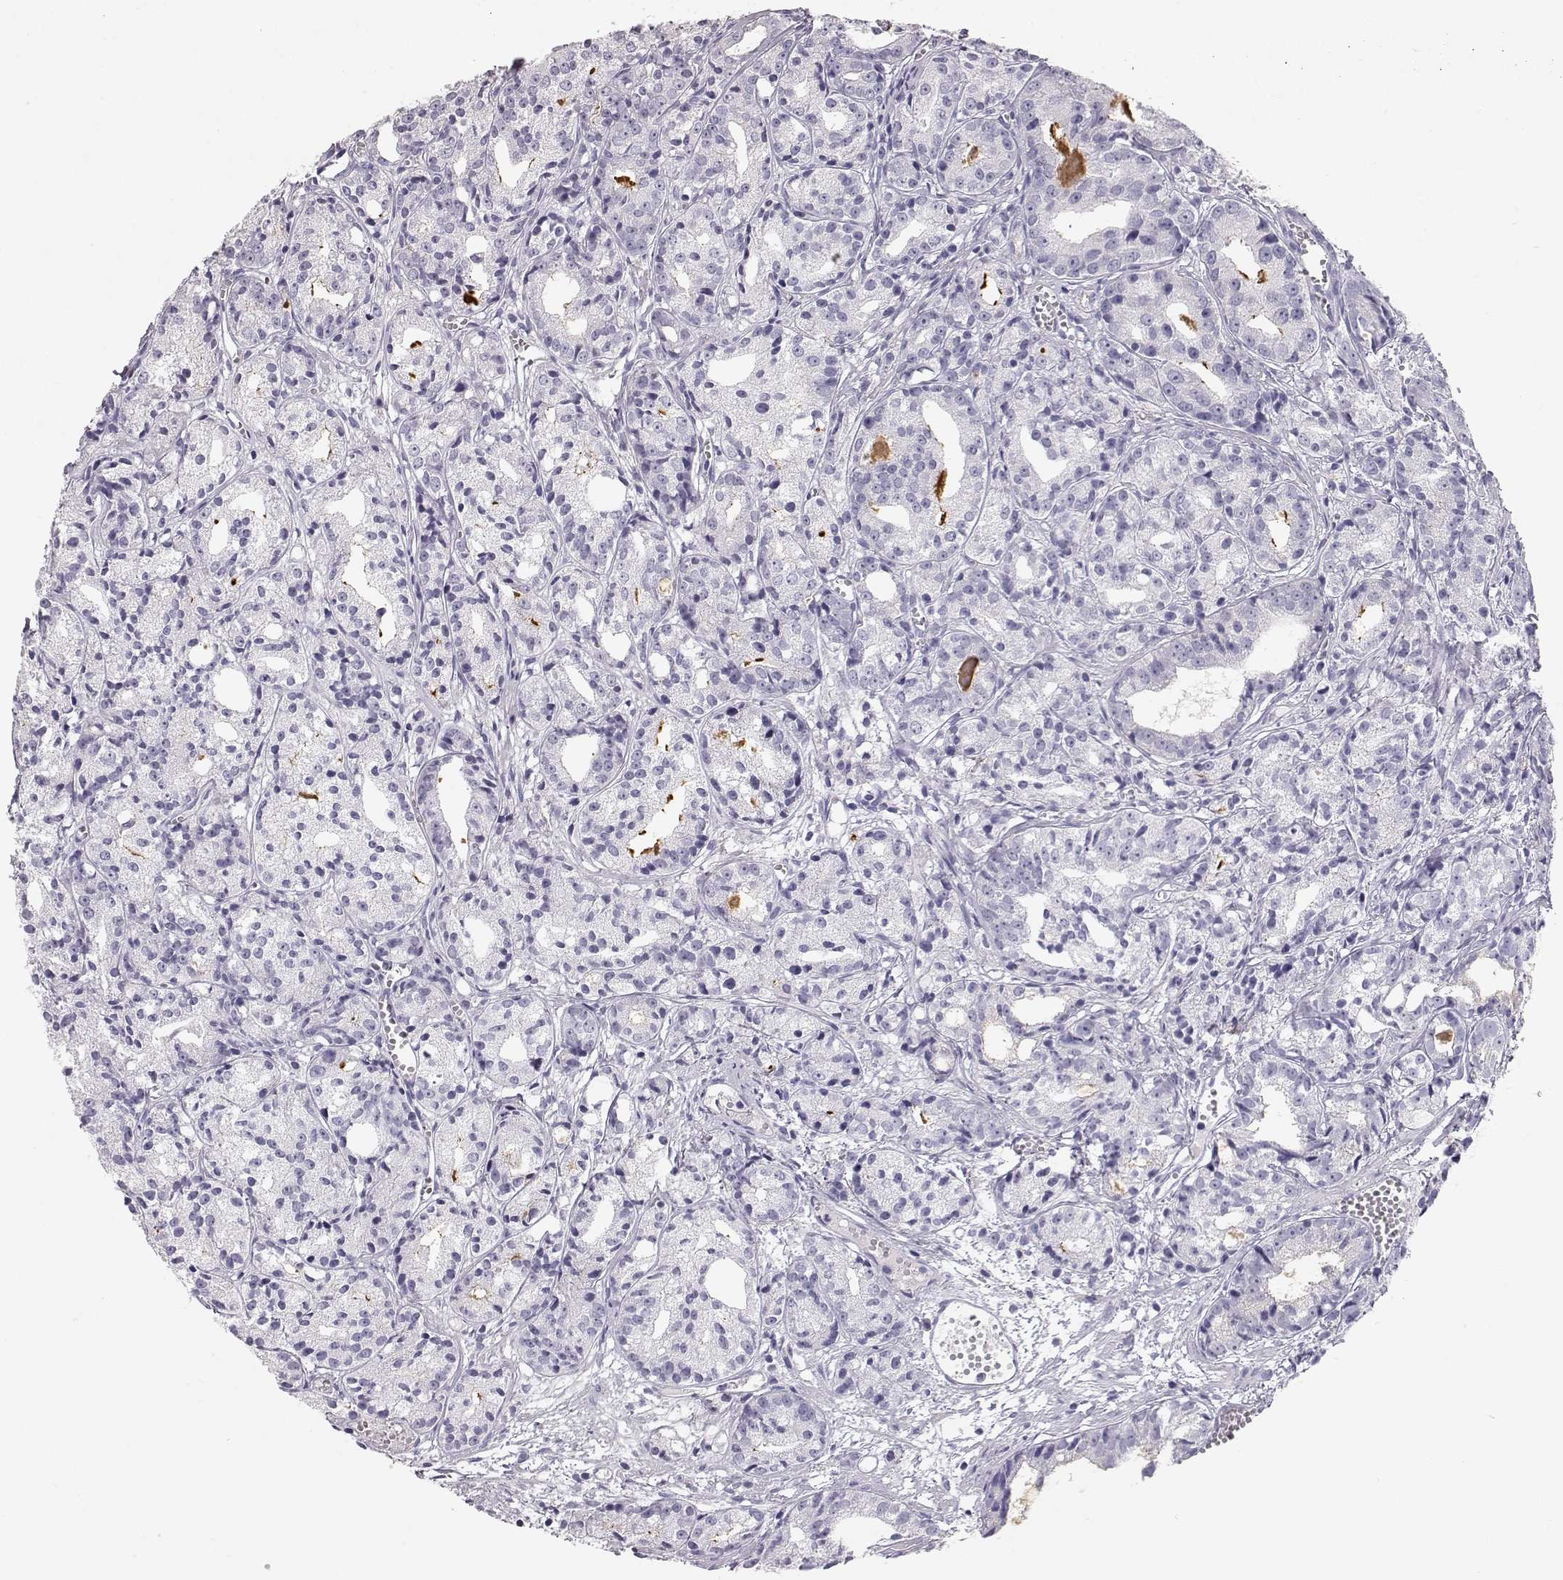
{"staining": {"intensity": "negative", "quantity": "none", "location": "none"}, "tissue": "prostate cancer", "cell_type": "Tumor cells", "image_type": "cancer", "snomed": [{"axis": "morphology", "description": "Adenocarcinoma, Medium grade"}, {"axis": "topography", "description": "Prostate"}], "caption": "DAB immunohistochemical staining of human prostate cancer exhibits no significant staining in tumor cells.", "gene": "KRTAP16-1", "patient": {"sex": "male", "age": 74}}